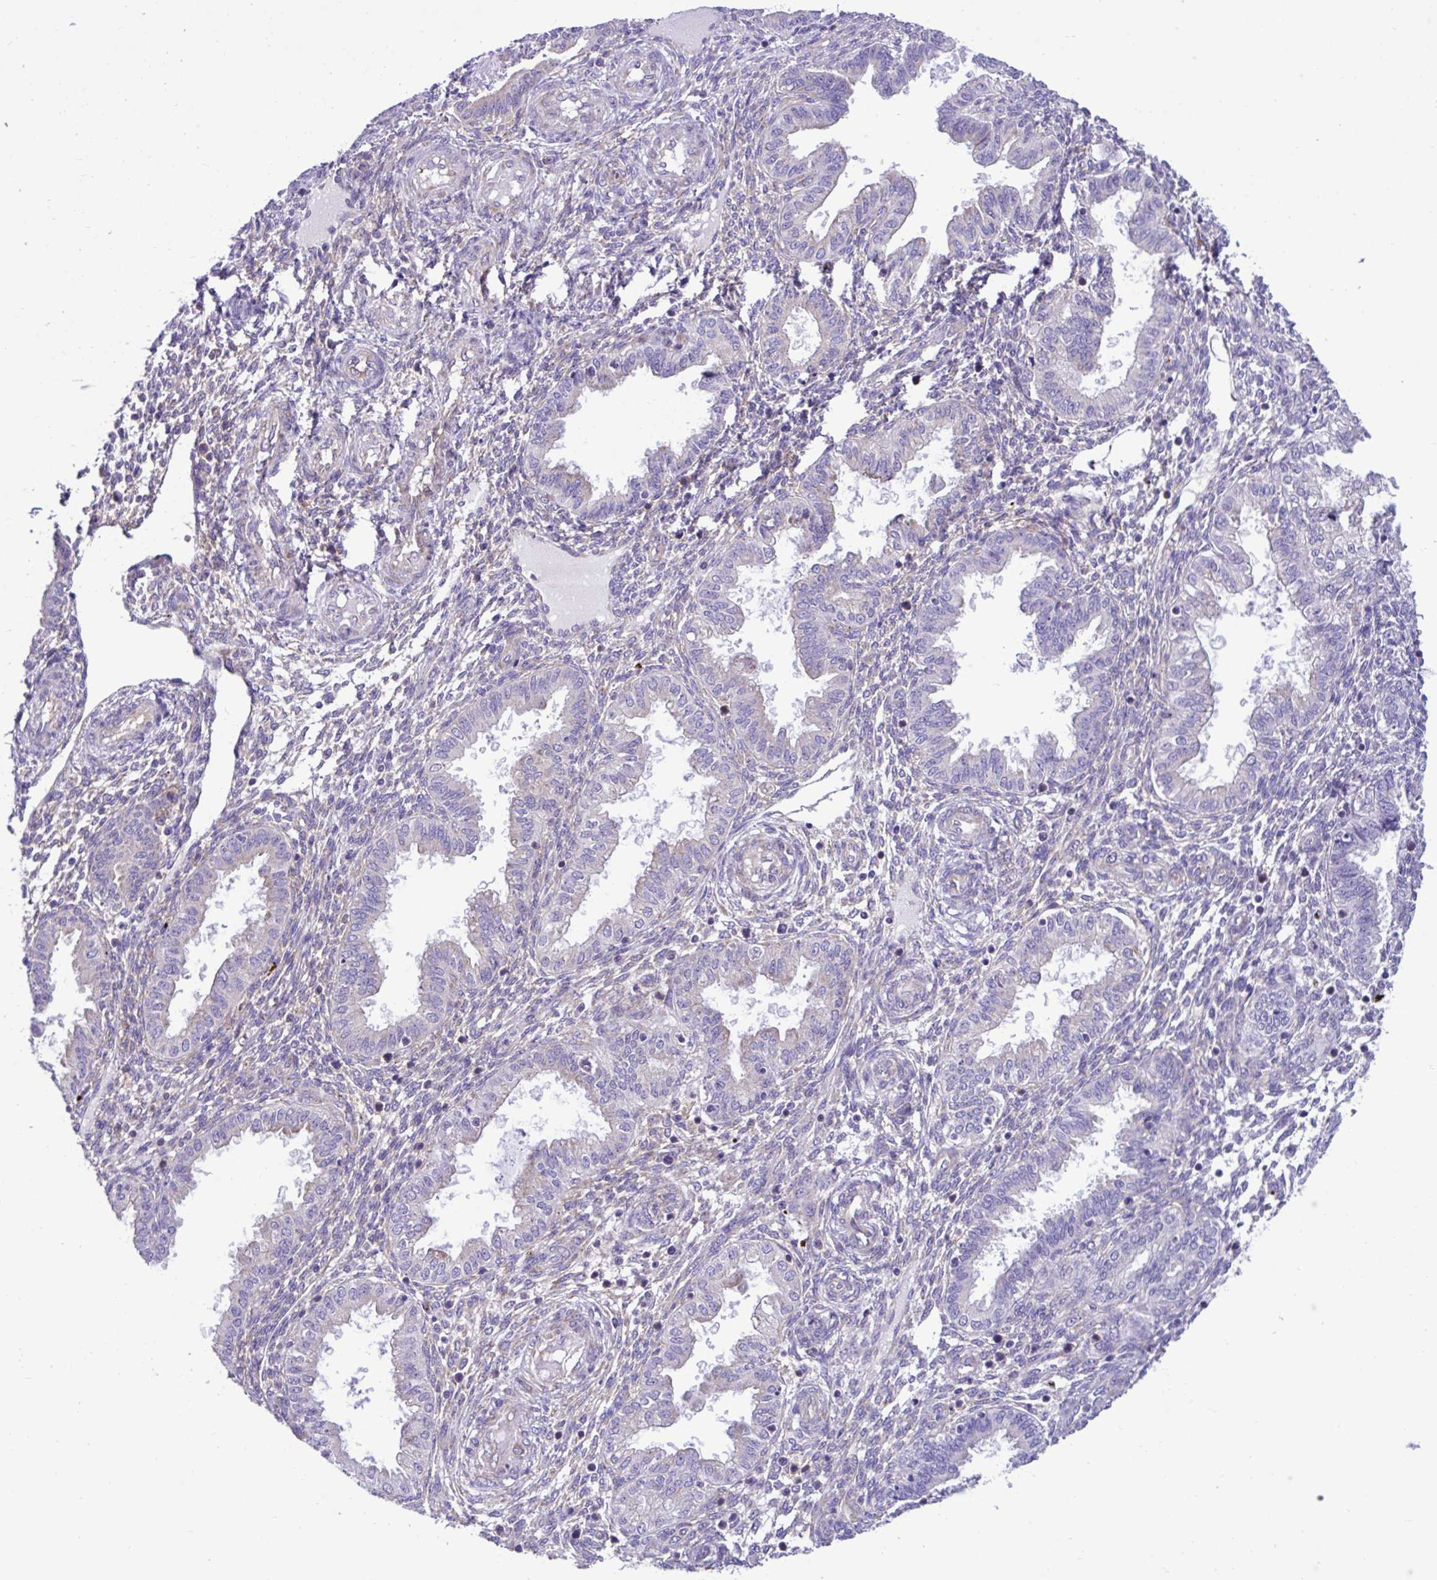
{"staining": {"intensity": "moderate", "quantity": "<25%", "location": "cytoplasmic/membranous"}, "tissue": "endometrium", "cell_type": "Cells in endometrial stroma", "image_type": "normal", "snomed": [{"axis": "morphology", "description": "Normal tissue, NOS"}, {"axis": "topography", "description": "Endometrium"}], "caption": "This is a photomicrograph of immunohistochemistry staining of normal endometrium, which shows moderate positivity in the cytoplasmic/membranous of cells in endometrial stroma.", "gene": "RPL7", "patient": {"sex": "female", "age": 33}}